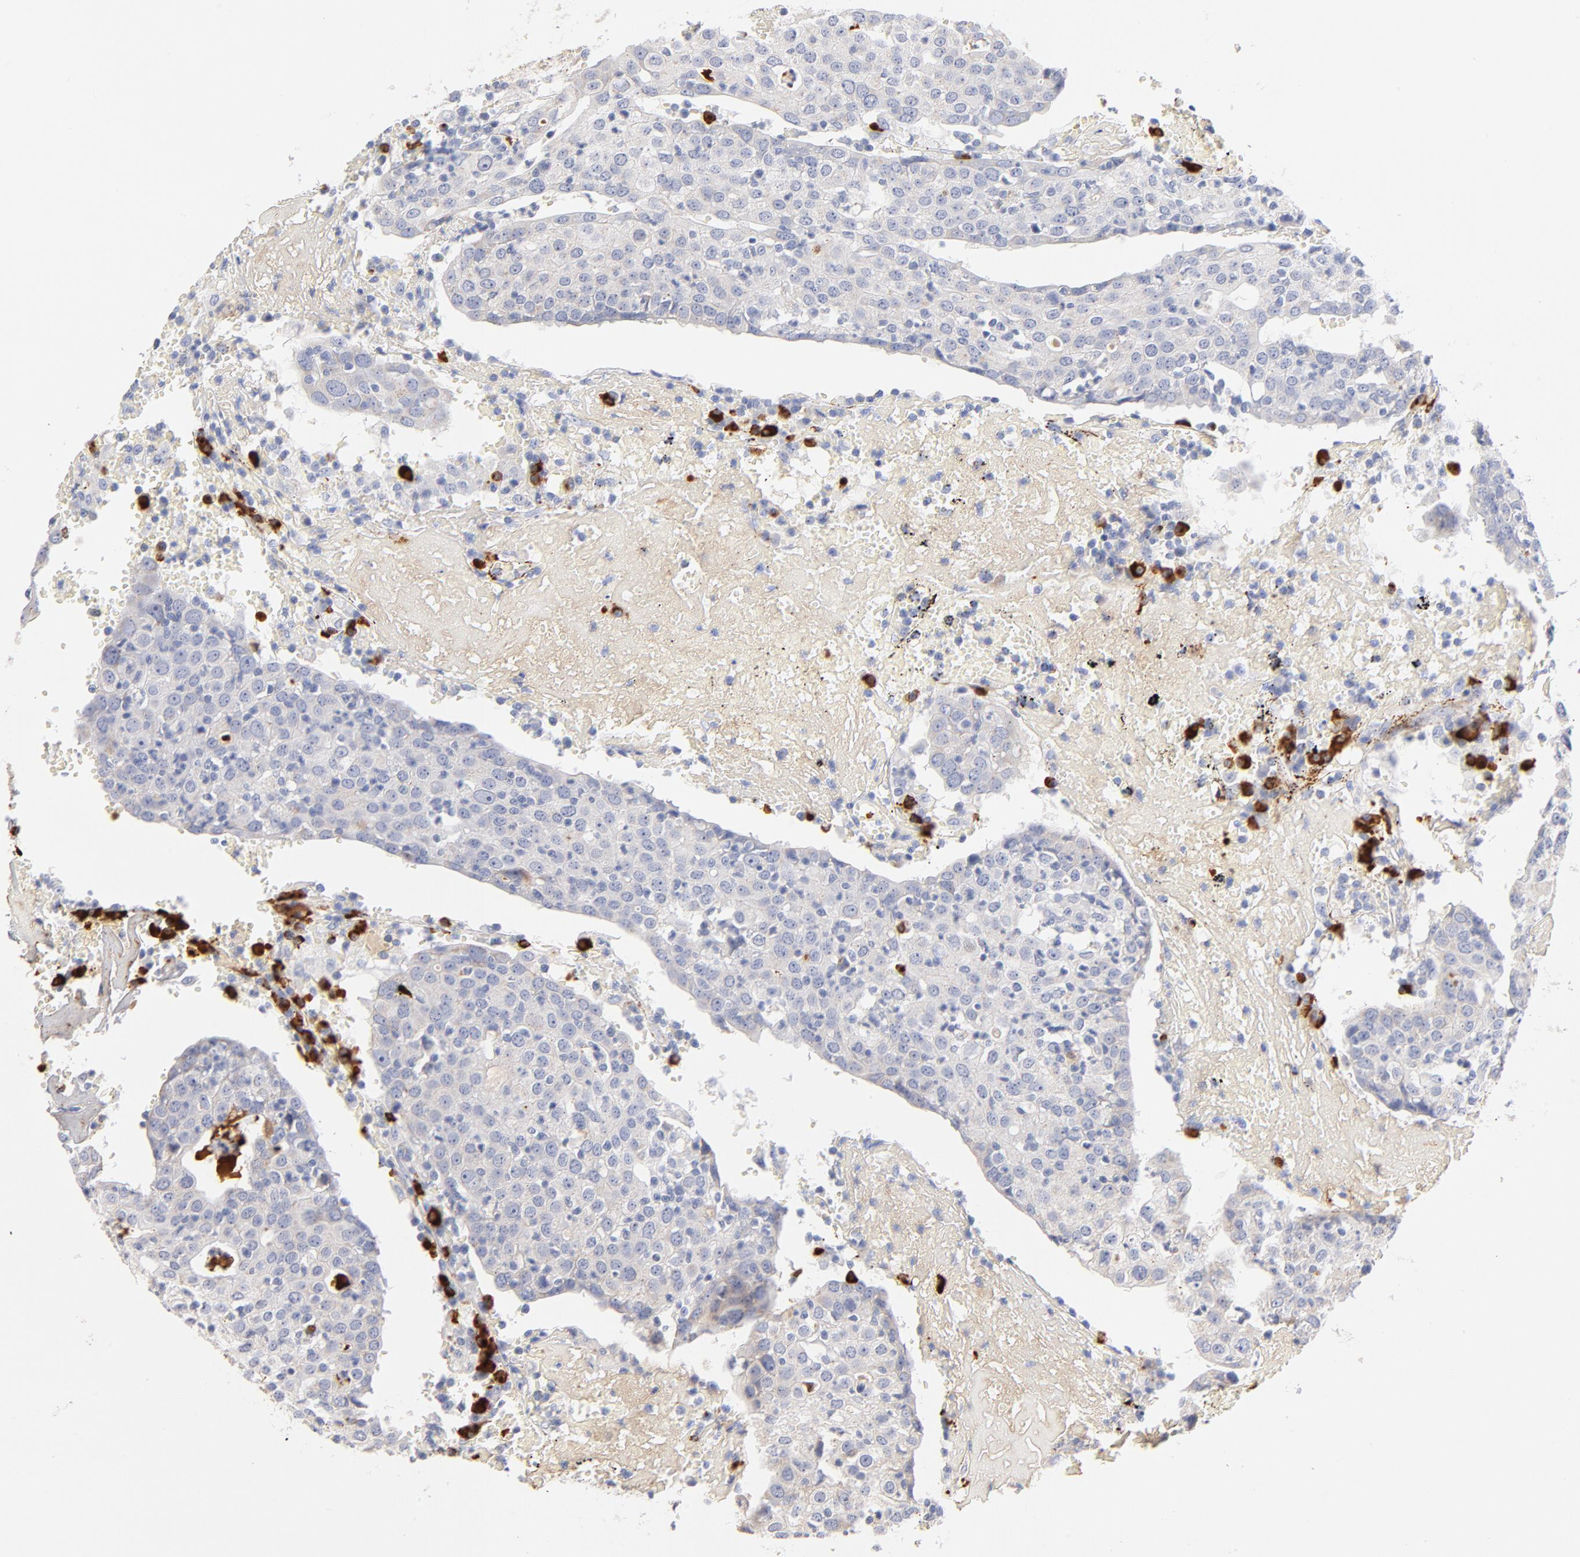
{"staining": {"intensity": "negative", "quantity": "none", "location": "none"}, "tissue": "head and neck cancer", "cell_type": "Tumor cells", "image_type": "cancer", "snomed": [{"axis": "morphology", "description": "Adenocarcinoma, NOS"}, {"axis": "topography", "description": "Salivary gland"}, {"axis": "topography", "description": "Head-Neck"}], "caption": "Immunohistochemistry (IHC) photomicrograph of human head and neck cancer (adenocarcinoma) stained for a protein (brown), which exhibits no staining in tumor cells. Nuclei are stained in blue.", "gene": "PLAT", "patient": {"sex": "female", "age": 65}}